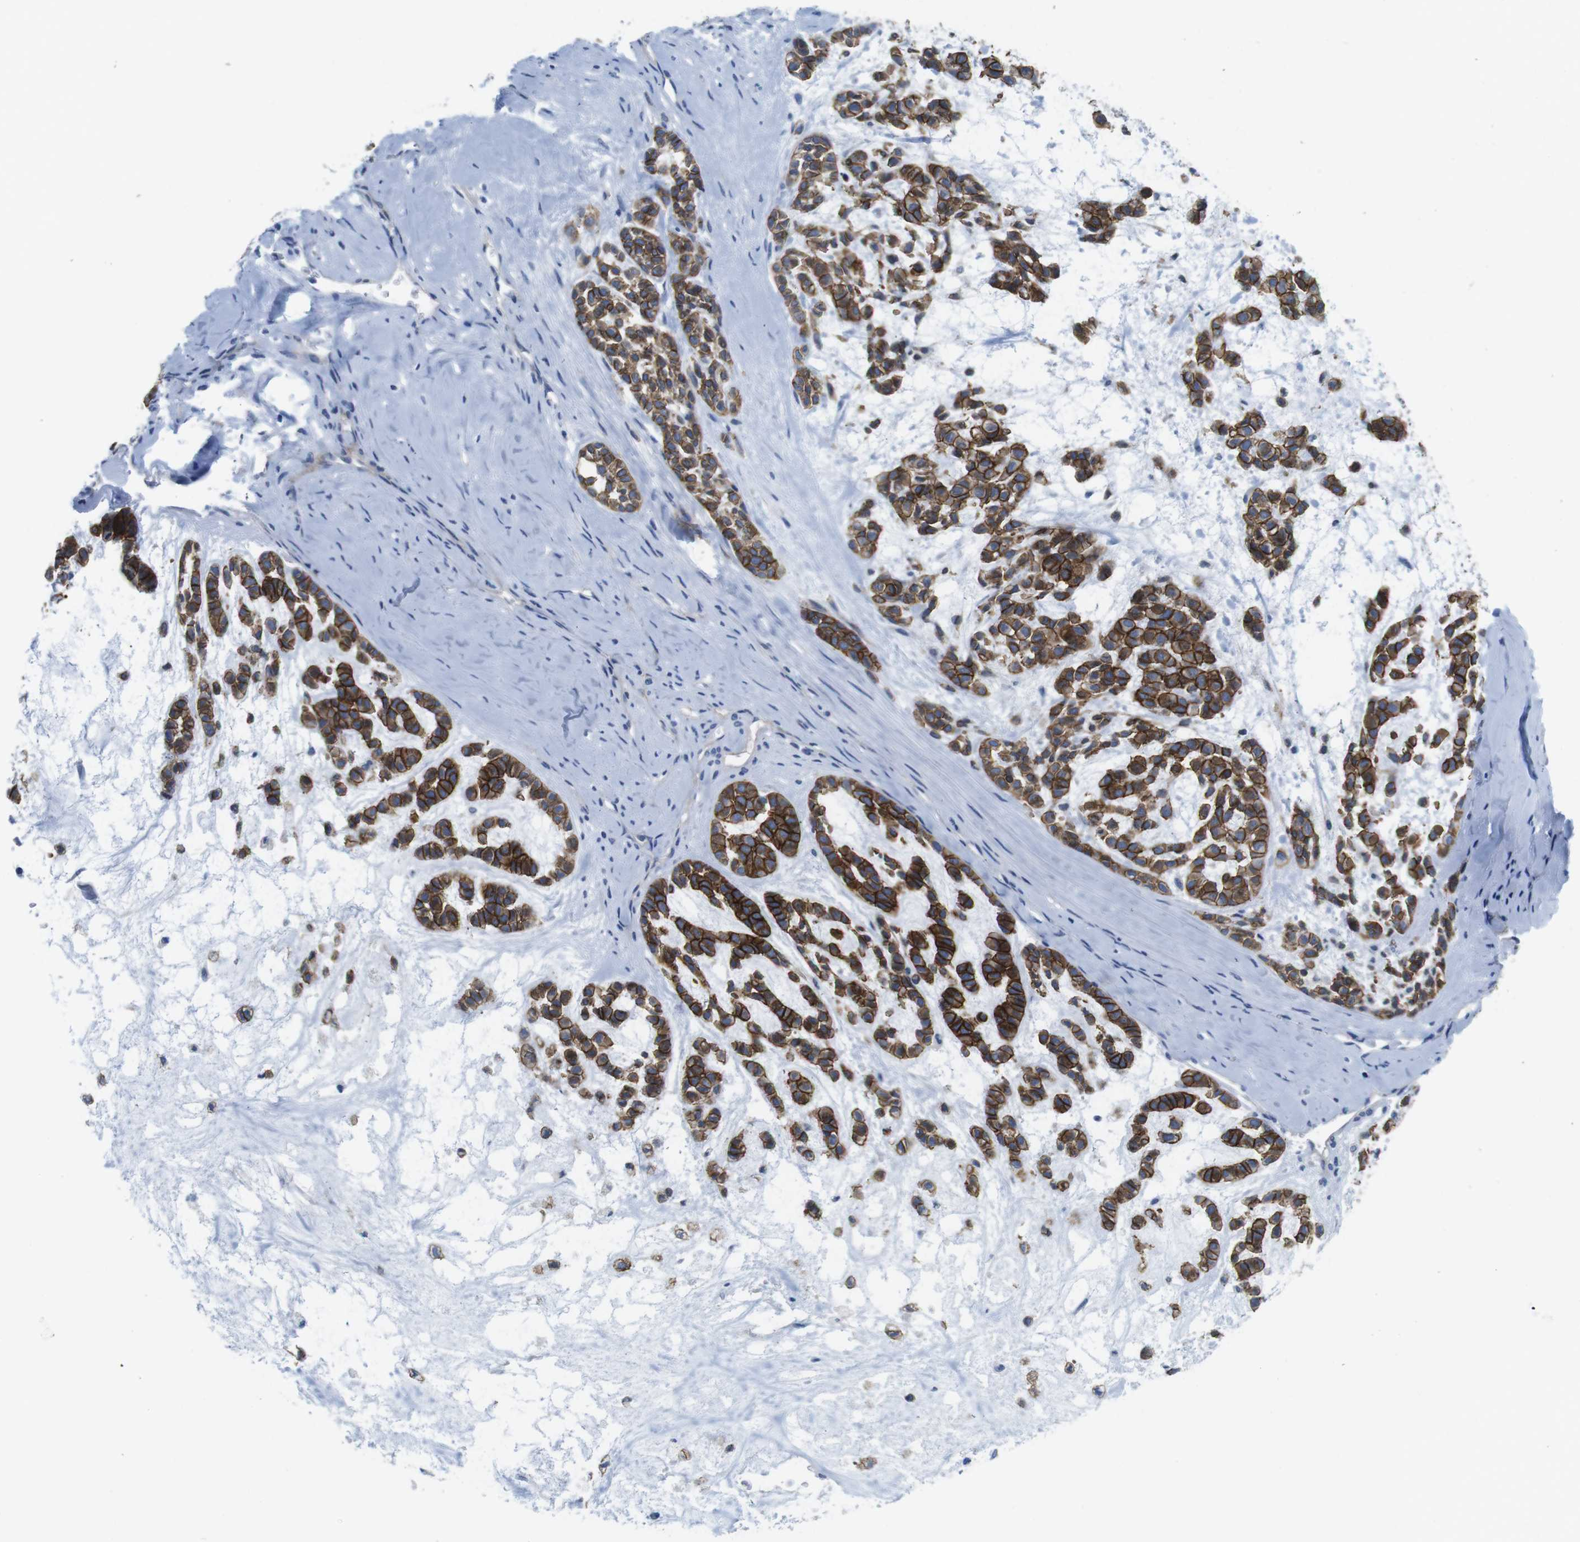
{"staining": {"intensity": "strong", "quantity": ">75%", "location": "cytoplasmic/membranous"}, "tissue": "head and neck cancer", "cell_type": "Tumor cells", "image_type": "cancer", "snomed": [{"axis": "morphology", "description": "Adenocarcinoma, NOS"}, {"axis": "morphology", "description": "Adenoma, NOS"}, {"axis": "topography", "description": "Head-Neck"}], "caption": "Adenoma (head and neck) stained for a protein shows strong cytoplasmic/membranous positivity in tumor cells.", "gene": "SCRIB", "patient": {"sex": "female", "age": 55}}